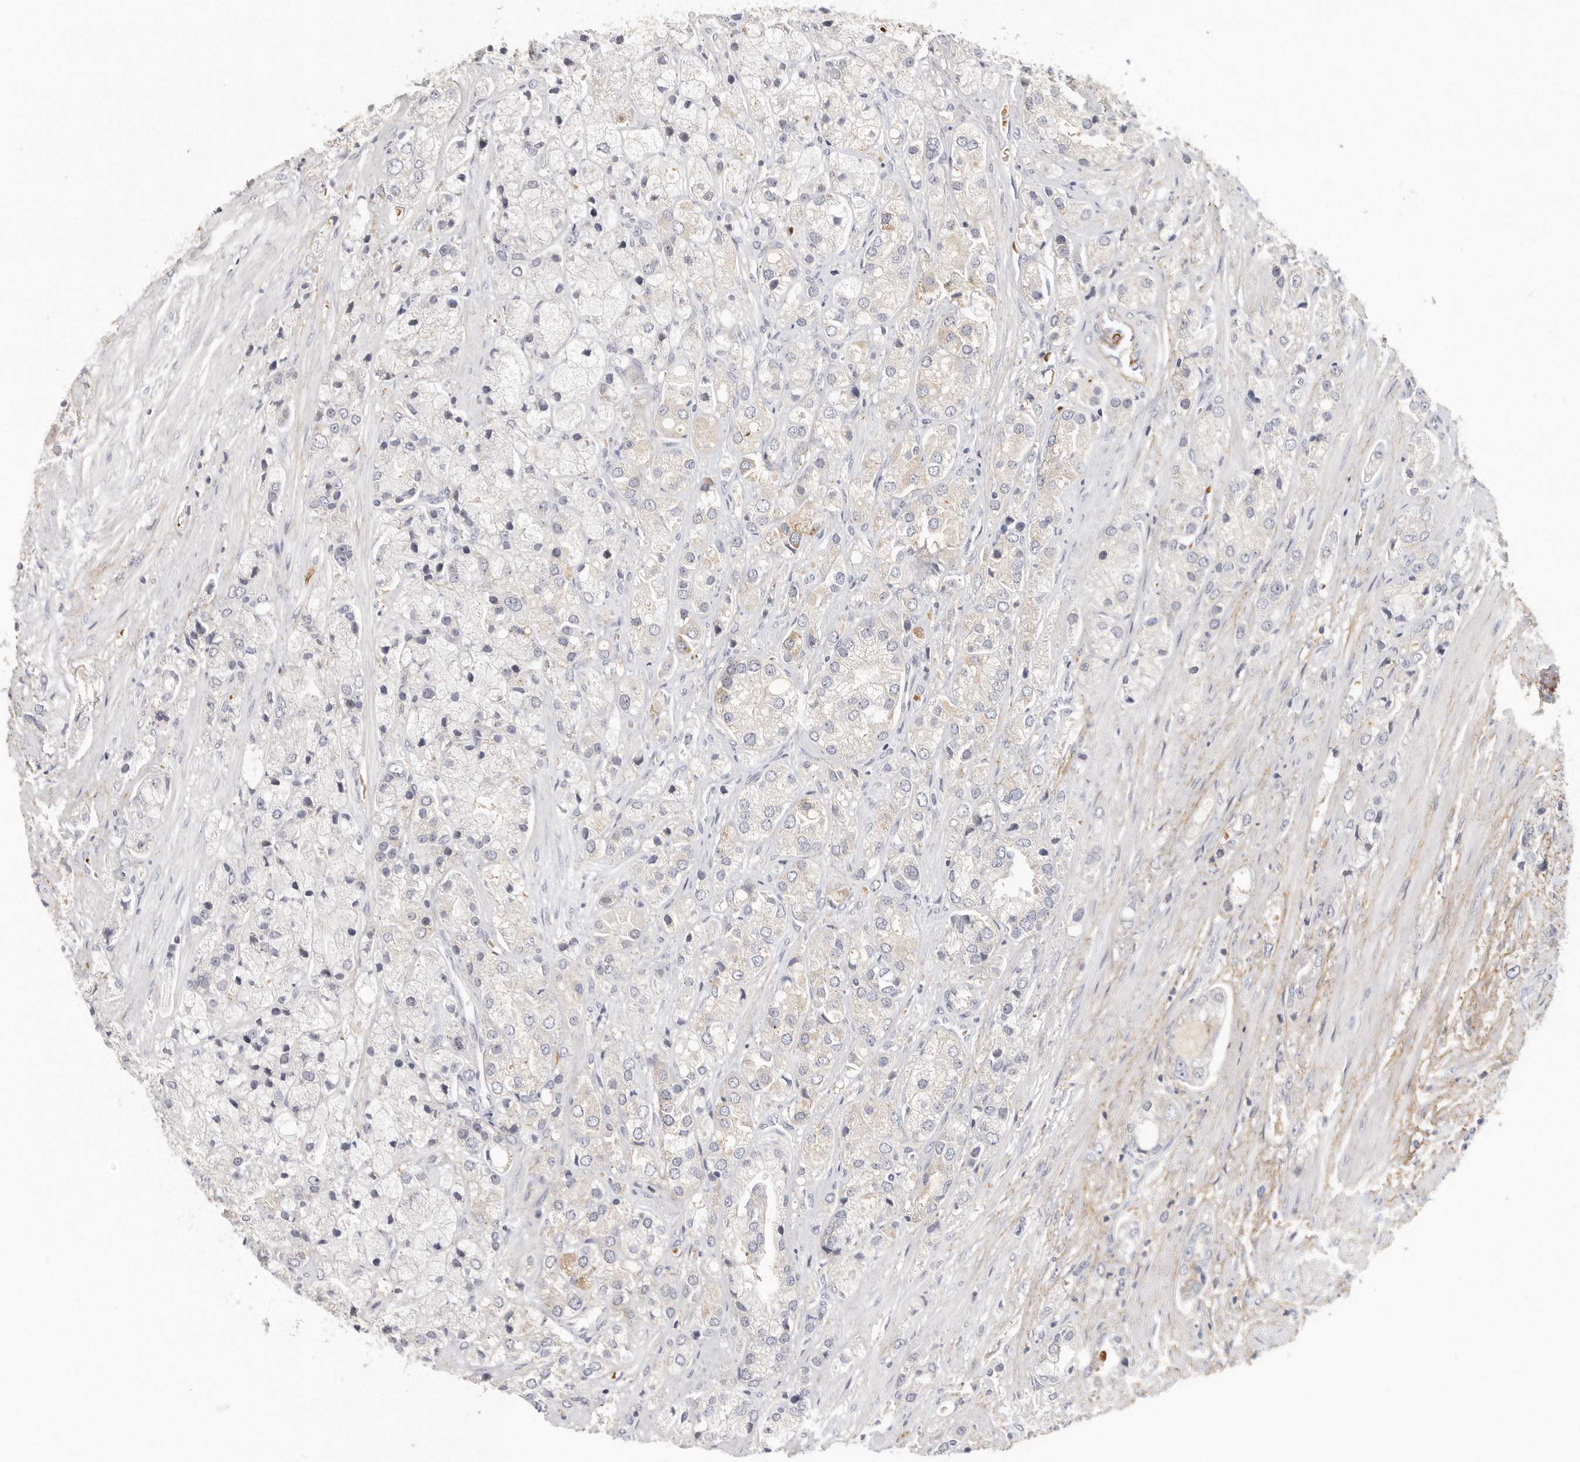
{"staining": {"intensity": "negative", "quantity": "none", "location": "none"}, "tissue": "prostate cancer", "cell_type": "Tumor cells", "image_type": "cancer", "snomed": [{"axis": "morphology", "description": "Adenocarcinoma, High grade"}, {"axis": "topography", "description": "Prostate"}], "caption": "Micrograph shows no significant protein staining in tumor cells of high-grade adenocarcinoma (prostate).", "gene": "CFAP298", "patient": {"sex": "male", "age": 50}}